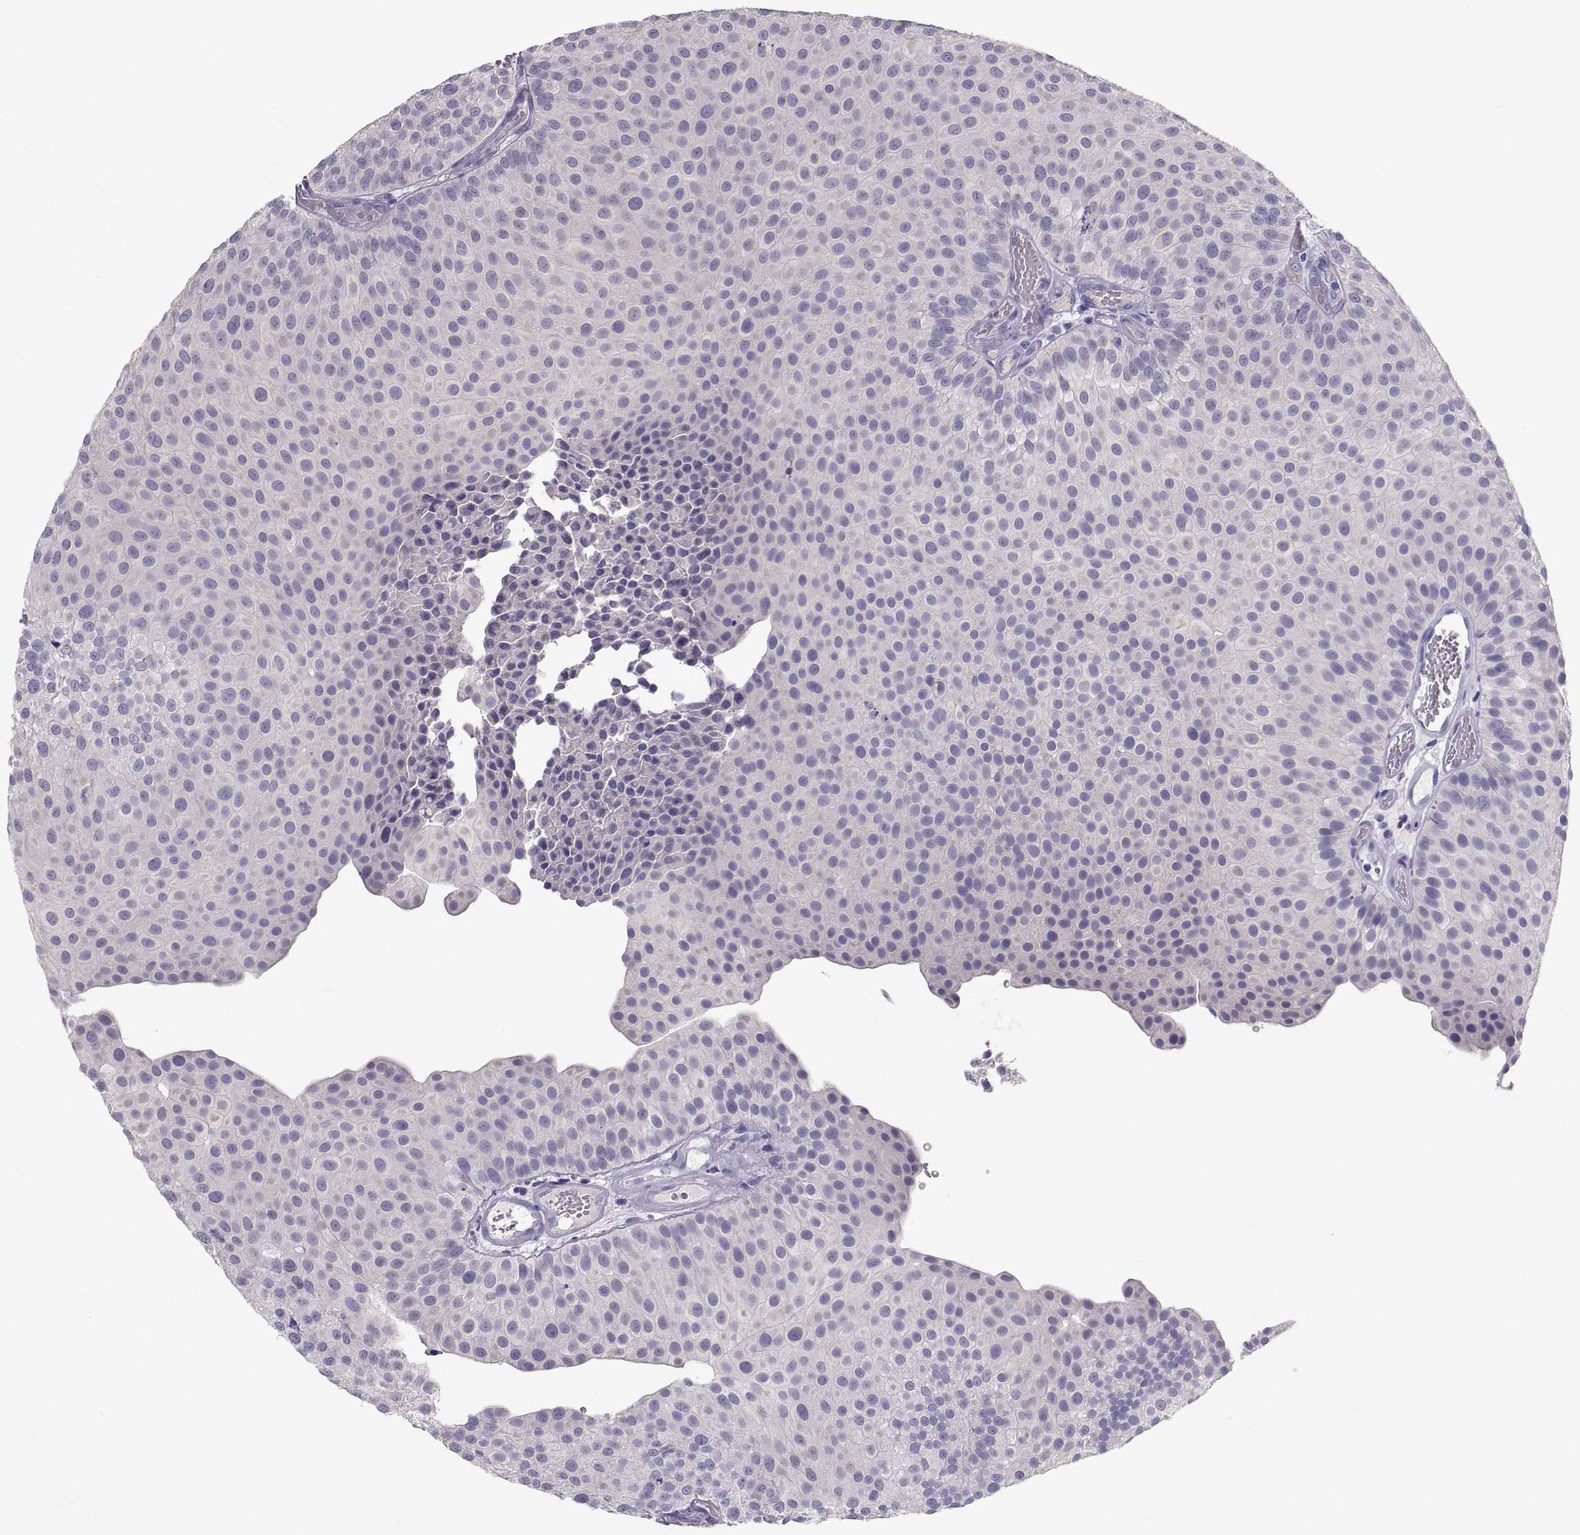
{"staining": {"intensity": "negative", "quantity": "none", "location": "none"}, "tissue": "urothelial cancer", "cell_type": "Tumor cells", "image_type": "cancer", "snomed": [{"axis": "morphology", "description": "Urothelial carcinoma, Low grade"}, {"axis": "topography", "description": "Urinary bladder"}], "caption": "Tumor cells show no significant protein positivity in urothelial cancer.", "gene": "MAGEB2", "patient": {"sex": "female", "age": 87}}